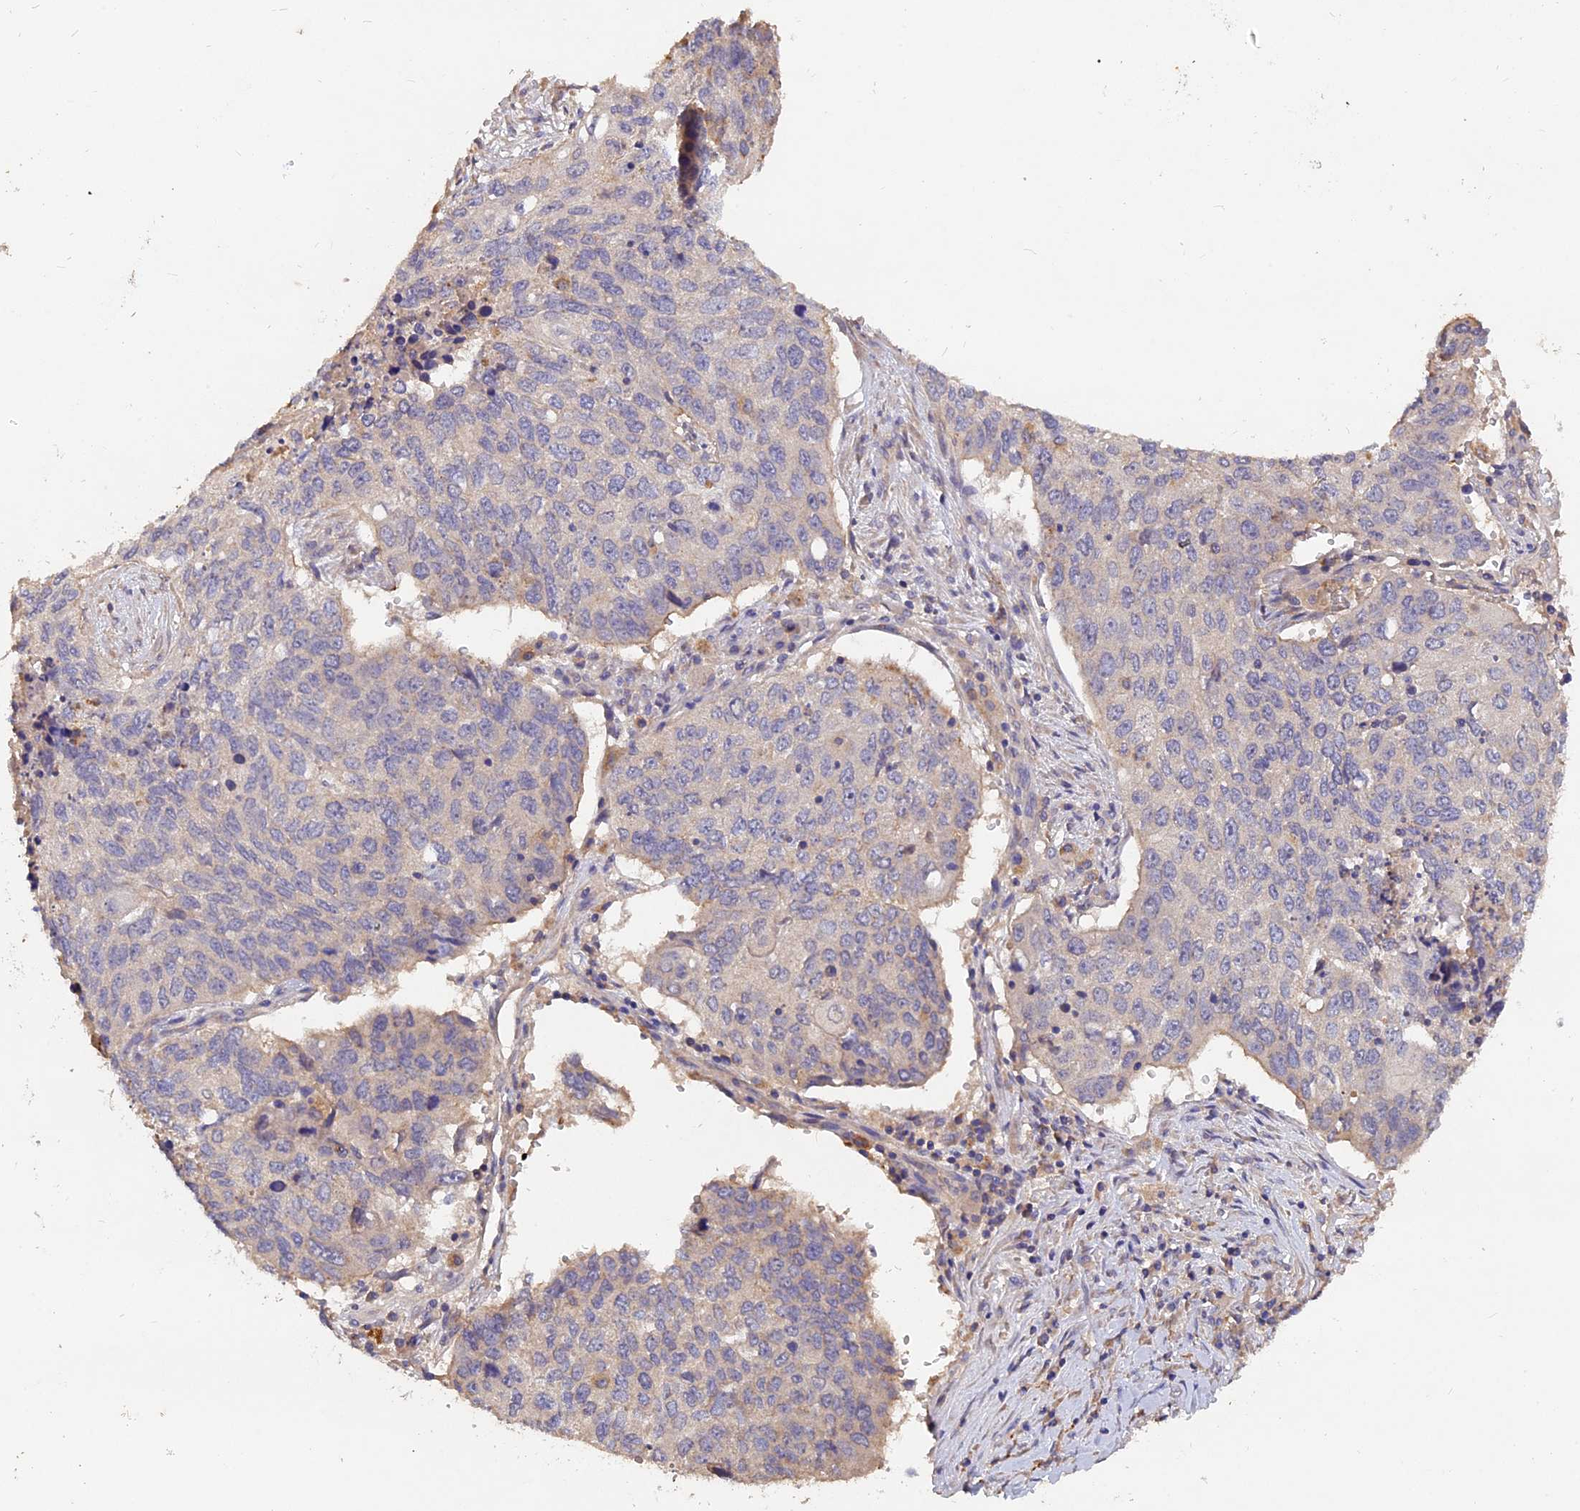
{"staining": {"intensity": "negative", "quantity": "none", "location": "none"}, "tissue": "lung cancer", "cell_type": "Tumor cells", "image_type": "cancer", "snomed": [{"axis": "morphology", "description": "Squamous cell carcinoma, NOS"}, {"axis": "topography", "description": "Lung"}], "caption": "Squamous cell carcinoma (lung) was stained to show a protein in brown. There is no significant expression in tumor cells. (Brightfield microscopy of DAB (3,3'-diaminobenzidine) immunohistochemistry (IHC) at high magnification).", "gene": "SLC26A4", "patient": {"sex": "female", "age": 63}}